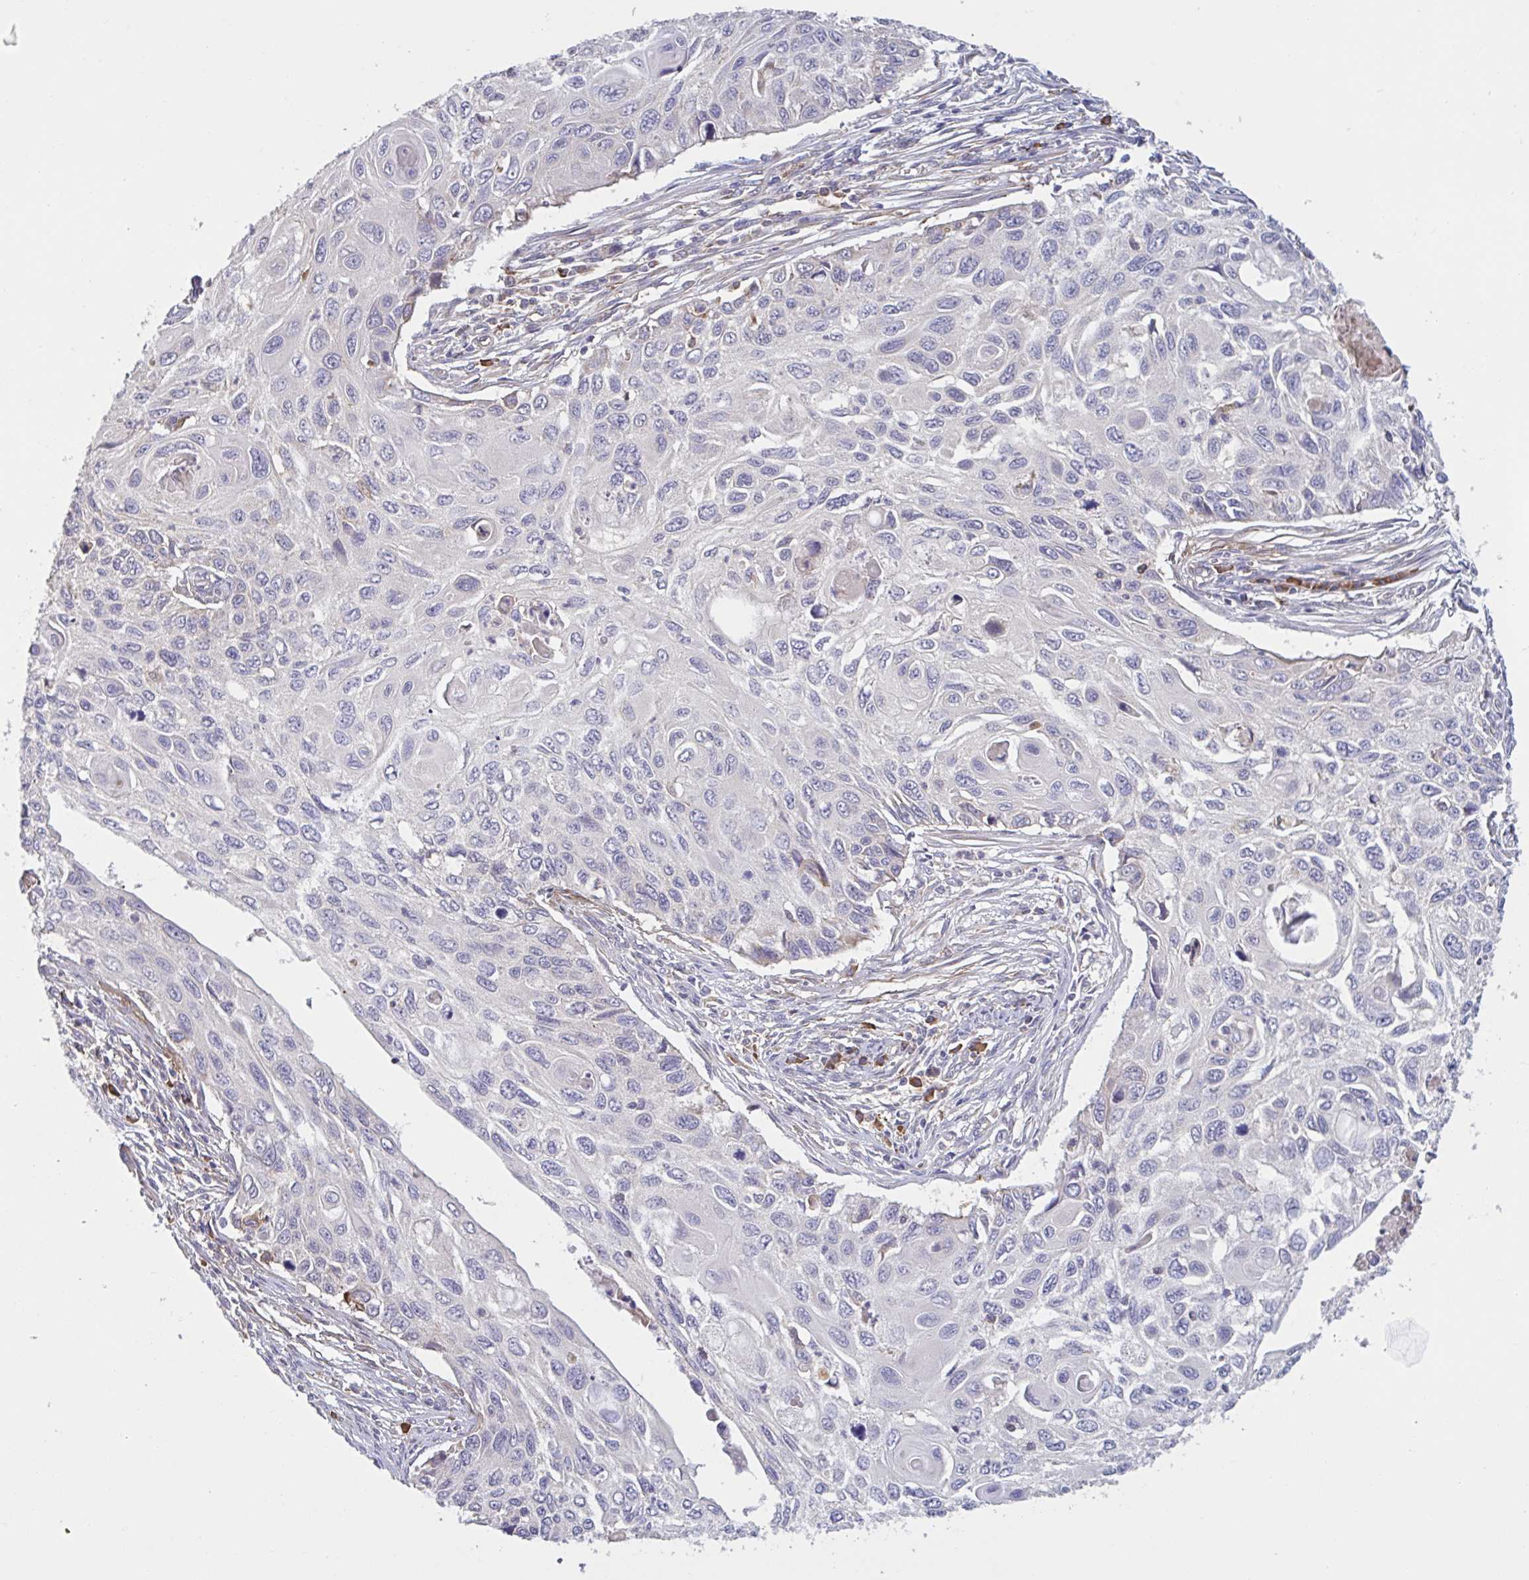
{"staining": {"intensity": "negative", "quantity": "none", "location": "none"}, "tissue": "cervical cancer", "cell_type": "Tumor cells", "image_type": "cancer", "snomed": [{"axis": "morphology", "description": "Squamous cell carcinoma, NOS"}, {"axis": "topography", "description": "Cervix"}], "caption": "Cervical cancer stained for a protein using IHC exhibits no positivity tumor cells.", "gene": "CD1E", "patient": {"sex": "female", "age": 70}}